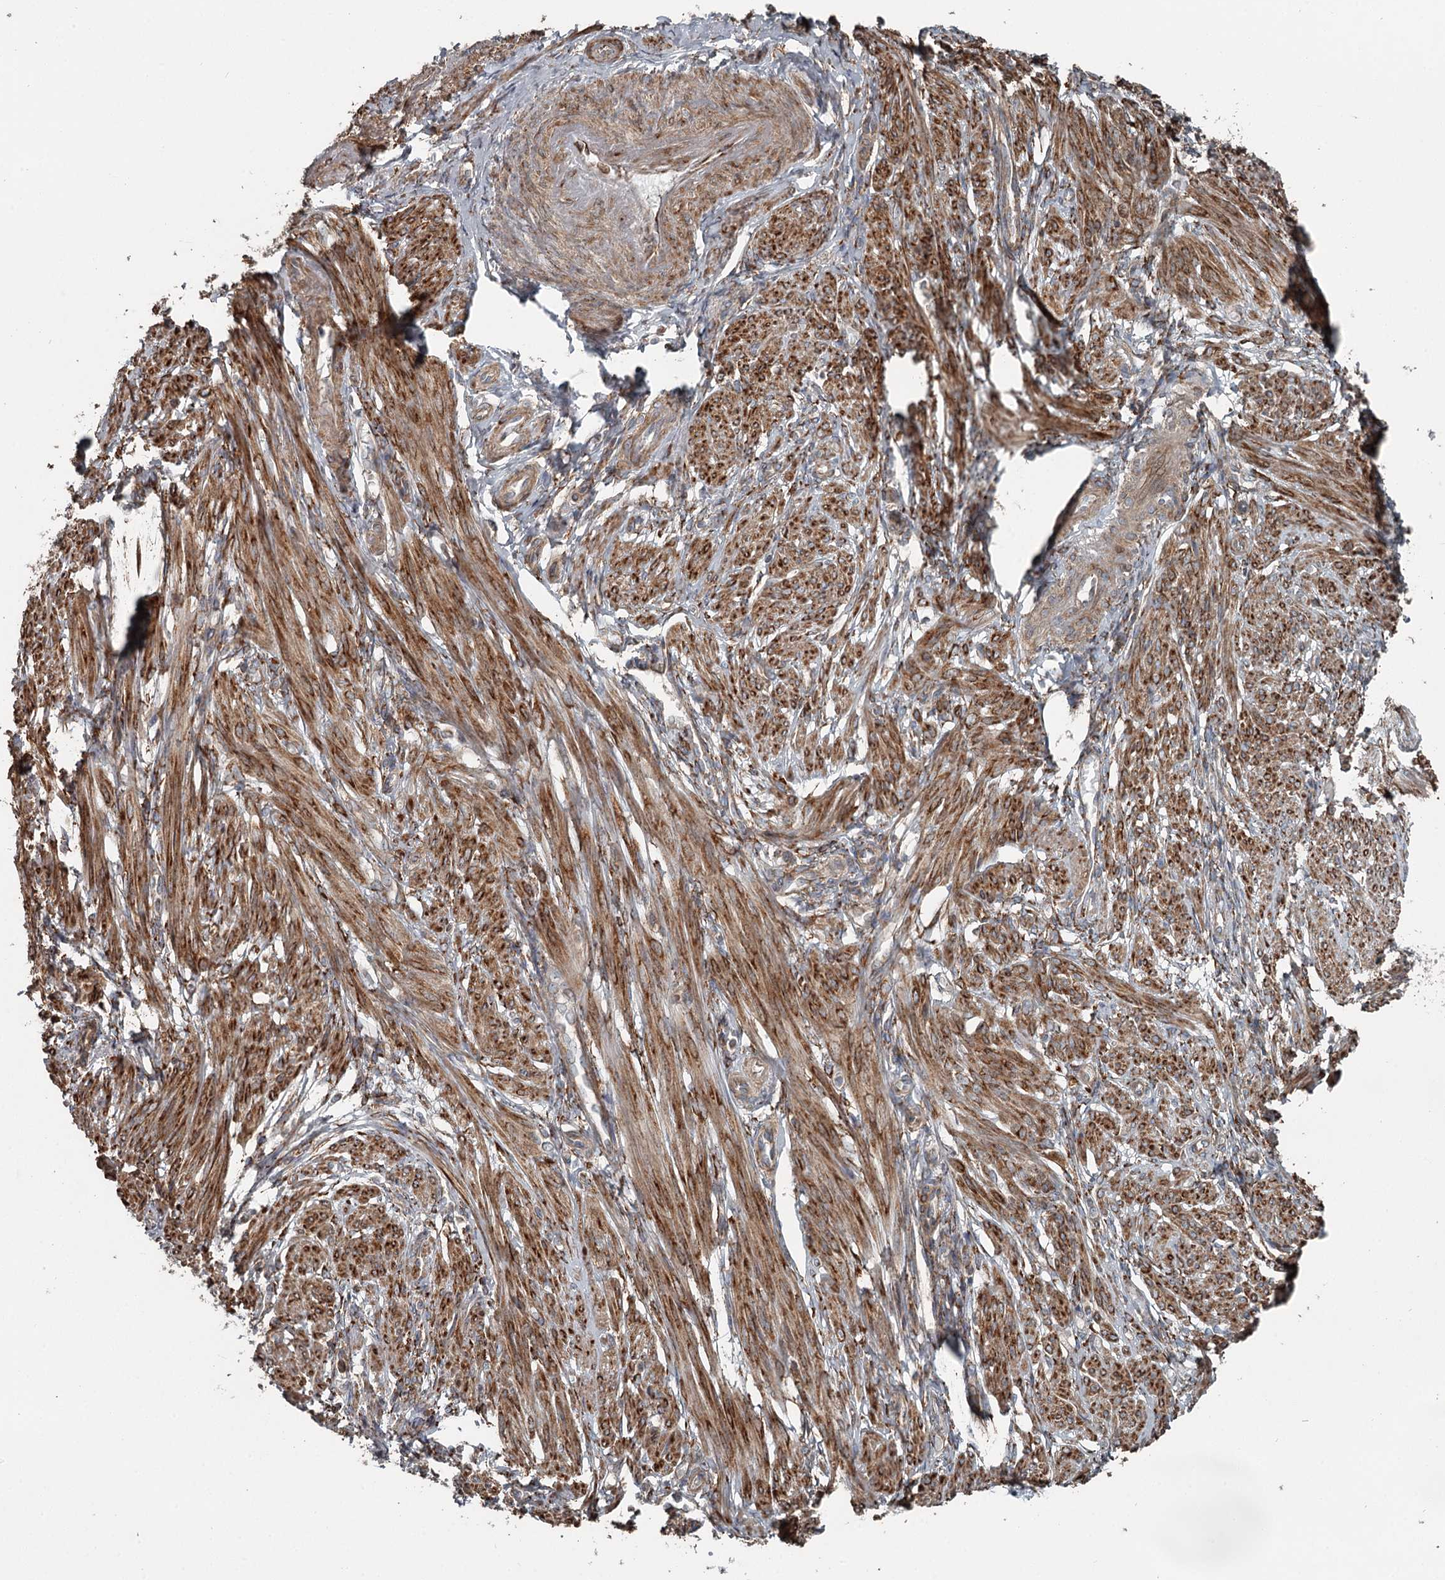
{"staining": {"intensity": "strong", "quantity": "25%-75%", "location": "cytoplasmic/membranous"}, "tissue": "smooth muscle", "cell_type": "Smooth muscle cells", "image_type": "normal", "snomed": [{"axis": "morphology", "description": "Normal tissue, NOS"}, {"axis": "topography", "description": "Smooth muscle"}], "caption": "Protein staining by immunohistochemistry reveals strong cytoplasmic/membranous expression in about 25%-75% of smooth muscle cells in benign smooth muscle. Nuclei are stained in blue.", "gene": "RASSF8", "patient": {"sex": "female", "age": 39}}